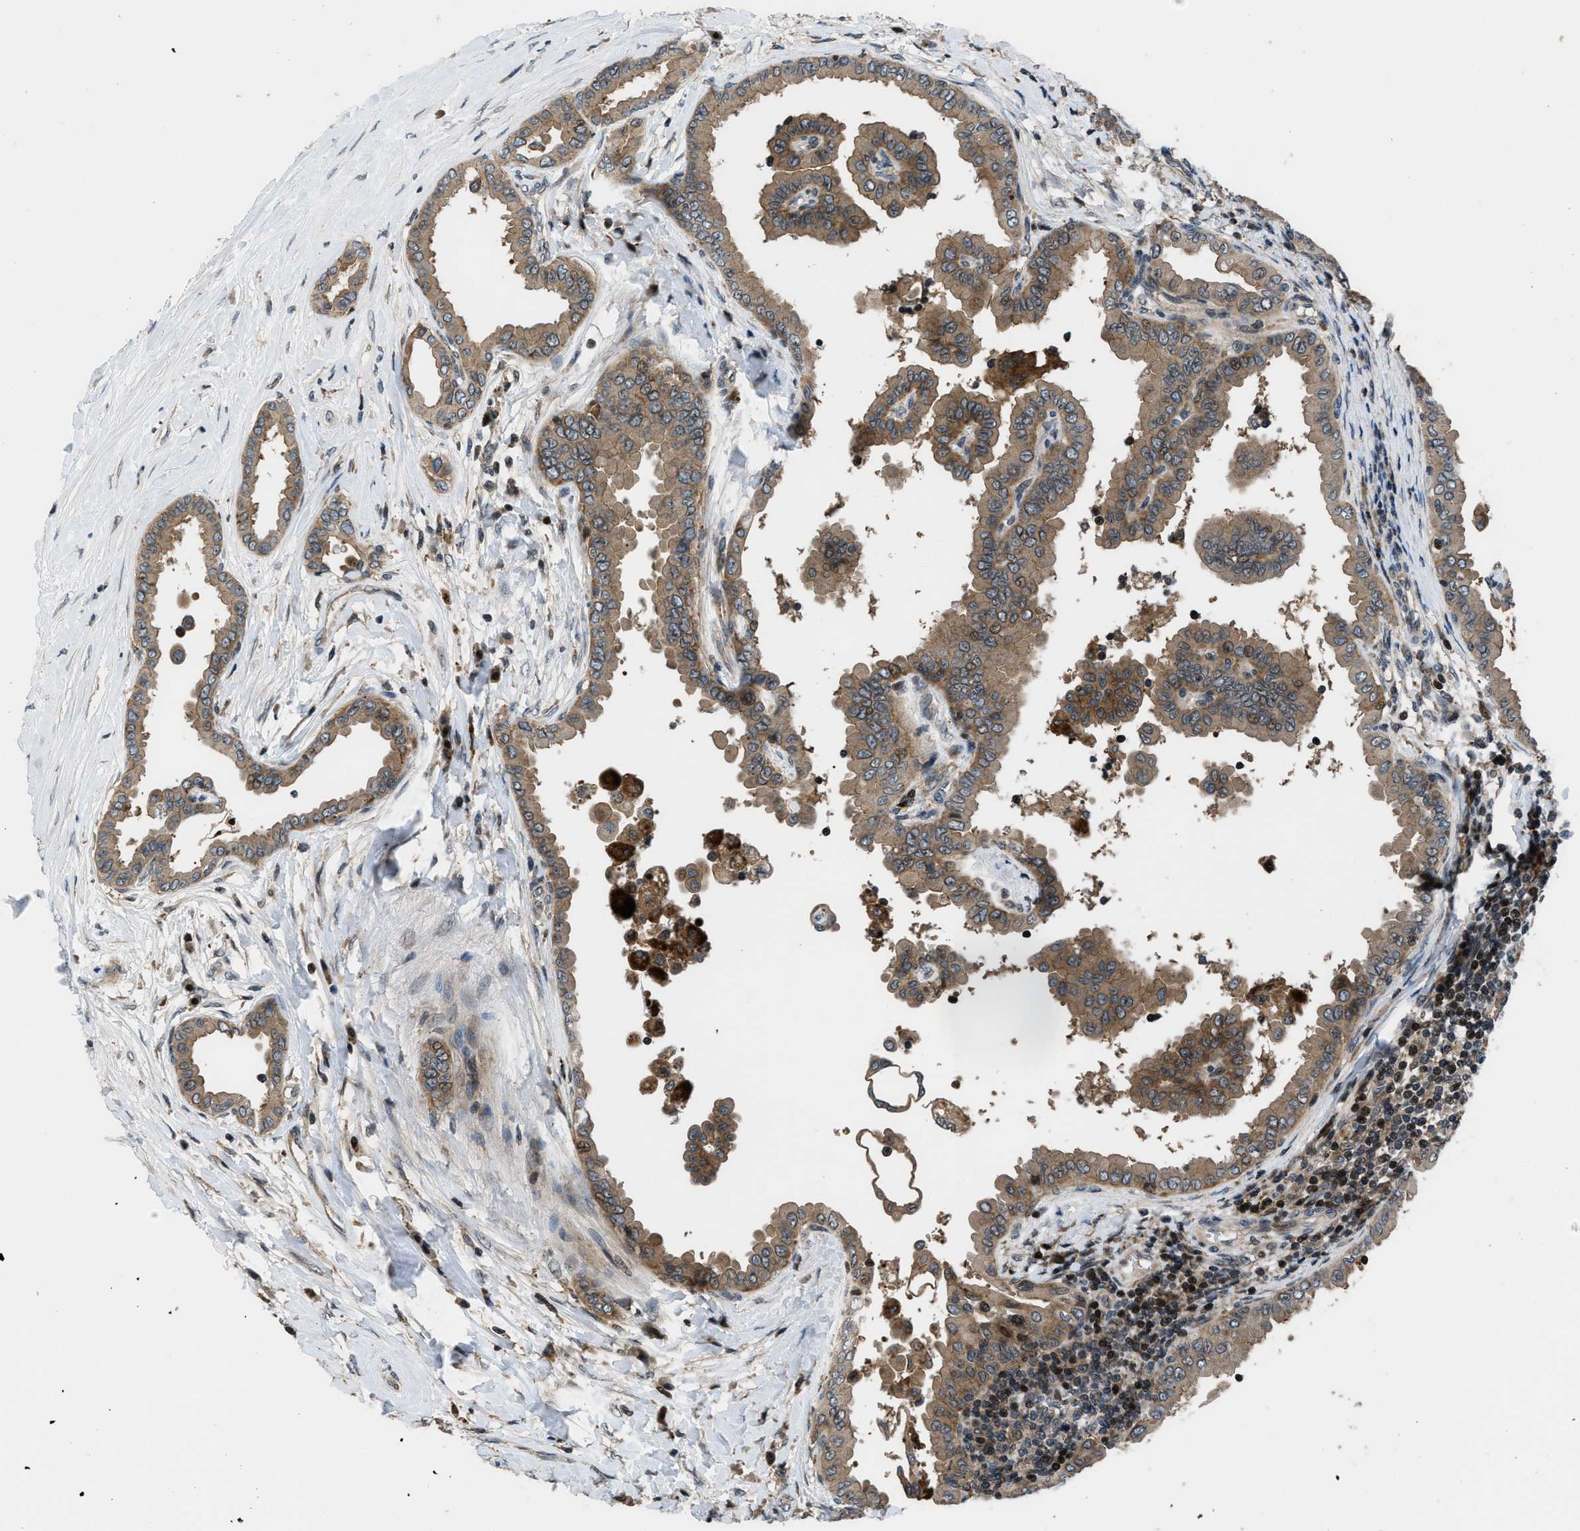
{"staining": {"intensity": "moderate", "quantity": ">75%", "location": "cytoplasmic/membranous"}, "tissue": "thyroid cancer", "cell_type": "Tumor cells", "image_type": "cancer", "snomed": [{"axis": "morphology", "description": "Papillary adenocarcinoma, NOS"}, {"axis": "topography", "description": "Thyroid gland"}], "caption": "Thyroid papillary adenocarcinoma stained with a protein marker demonstrates moderate staining in tumor cells.", "gene": "CTBS", "patient": {"sex": "male", "age": 33}}